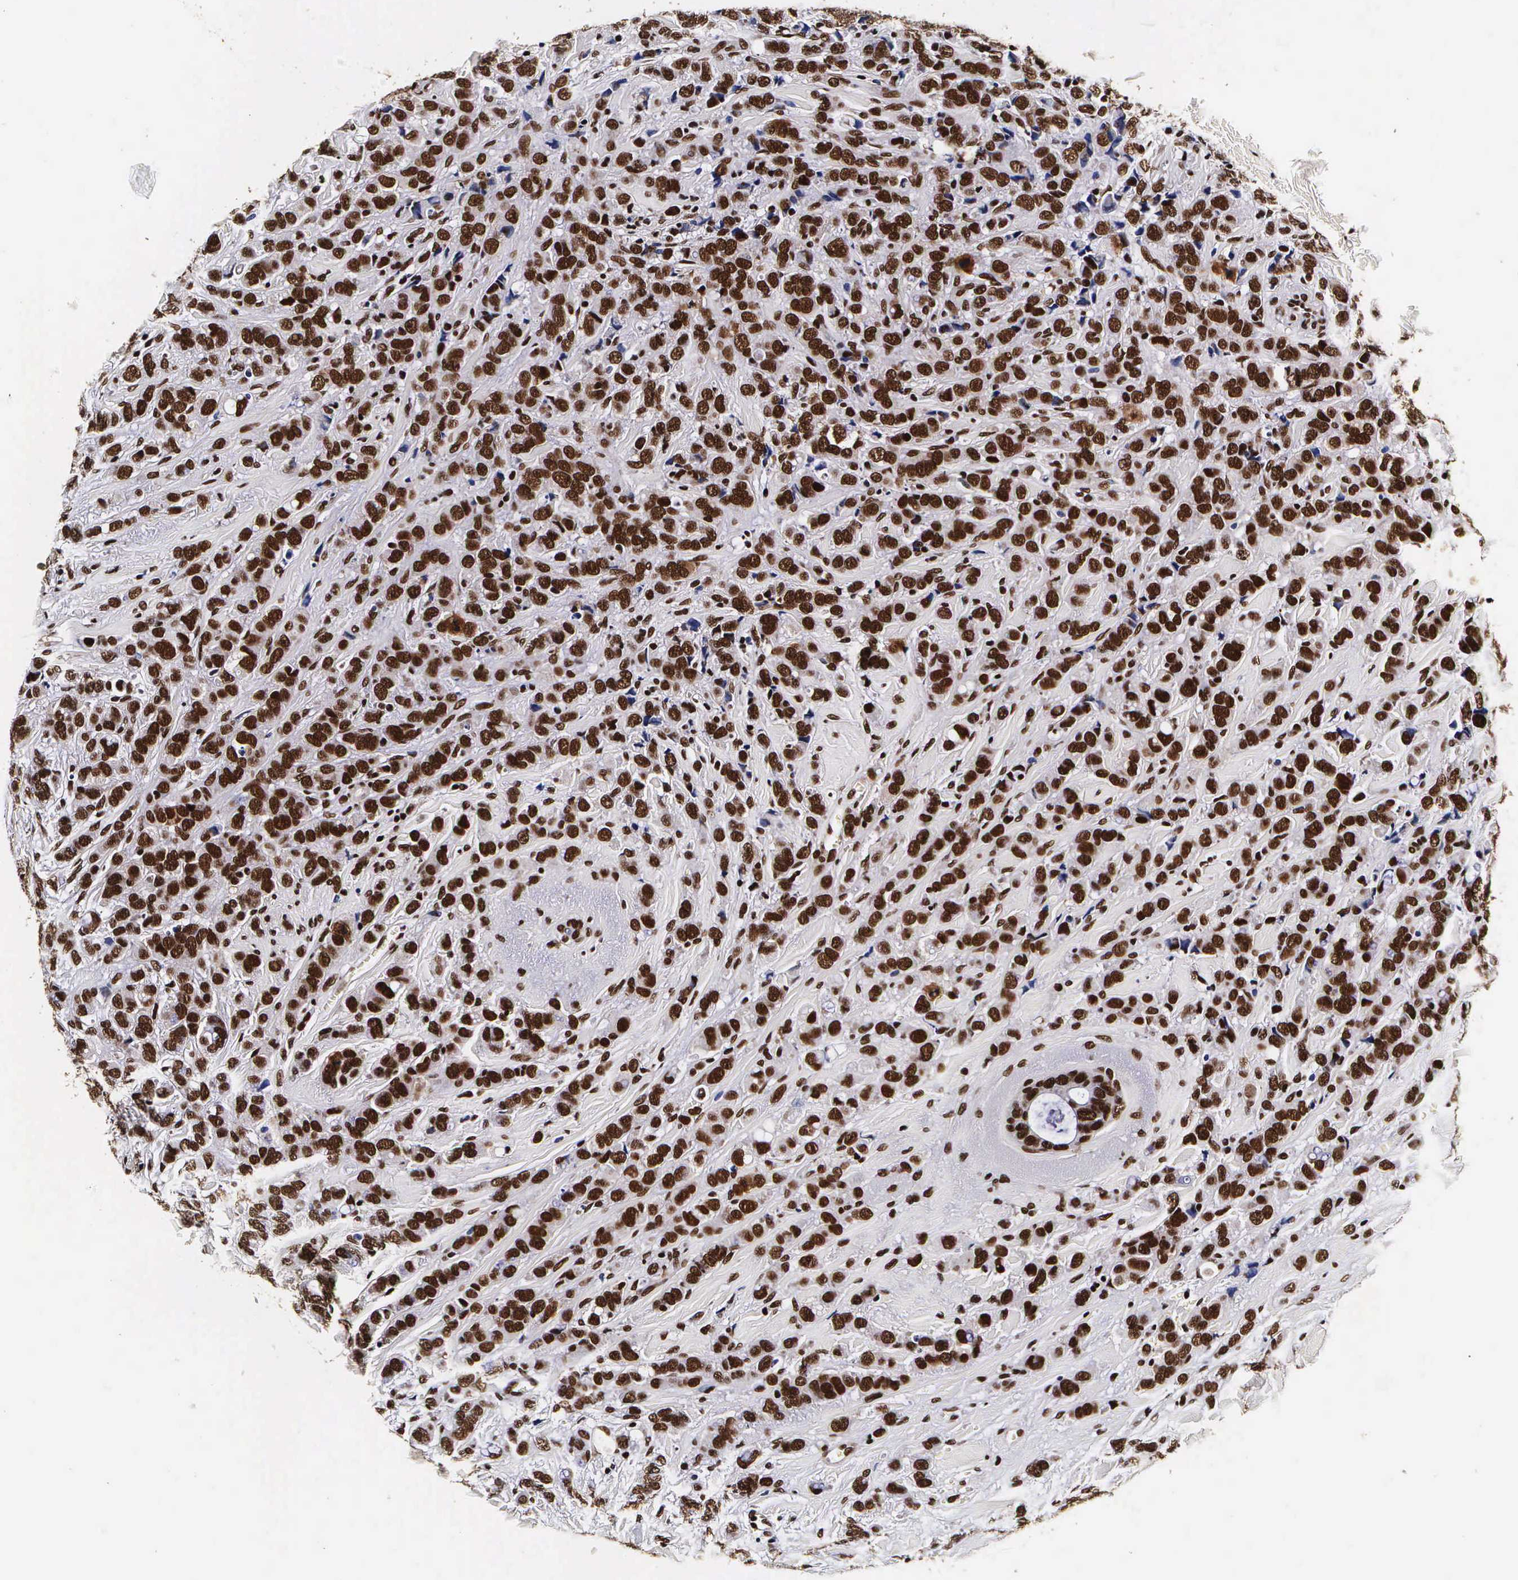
{"staining": {"intensity": "strong", "quantity": ">75%", "location": "nuclear"}, "tissue": "breast cancer", "cell_type": "Tumor cells", "image_type": "cancer", "snomed": [{"axis": "morphology", "description": "Lobular carcinoma"}, {"axis": "topography", "description": "Breast"}], "caption": "Immunohistochemical staining of lobular carcinoma (breast) displays high levels of strong nuclear protein staining in about >75% of tumor cells.", "gene": "PABPN1", "patient": {"sex": "female", "age": 57}}